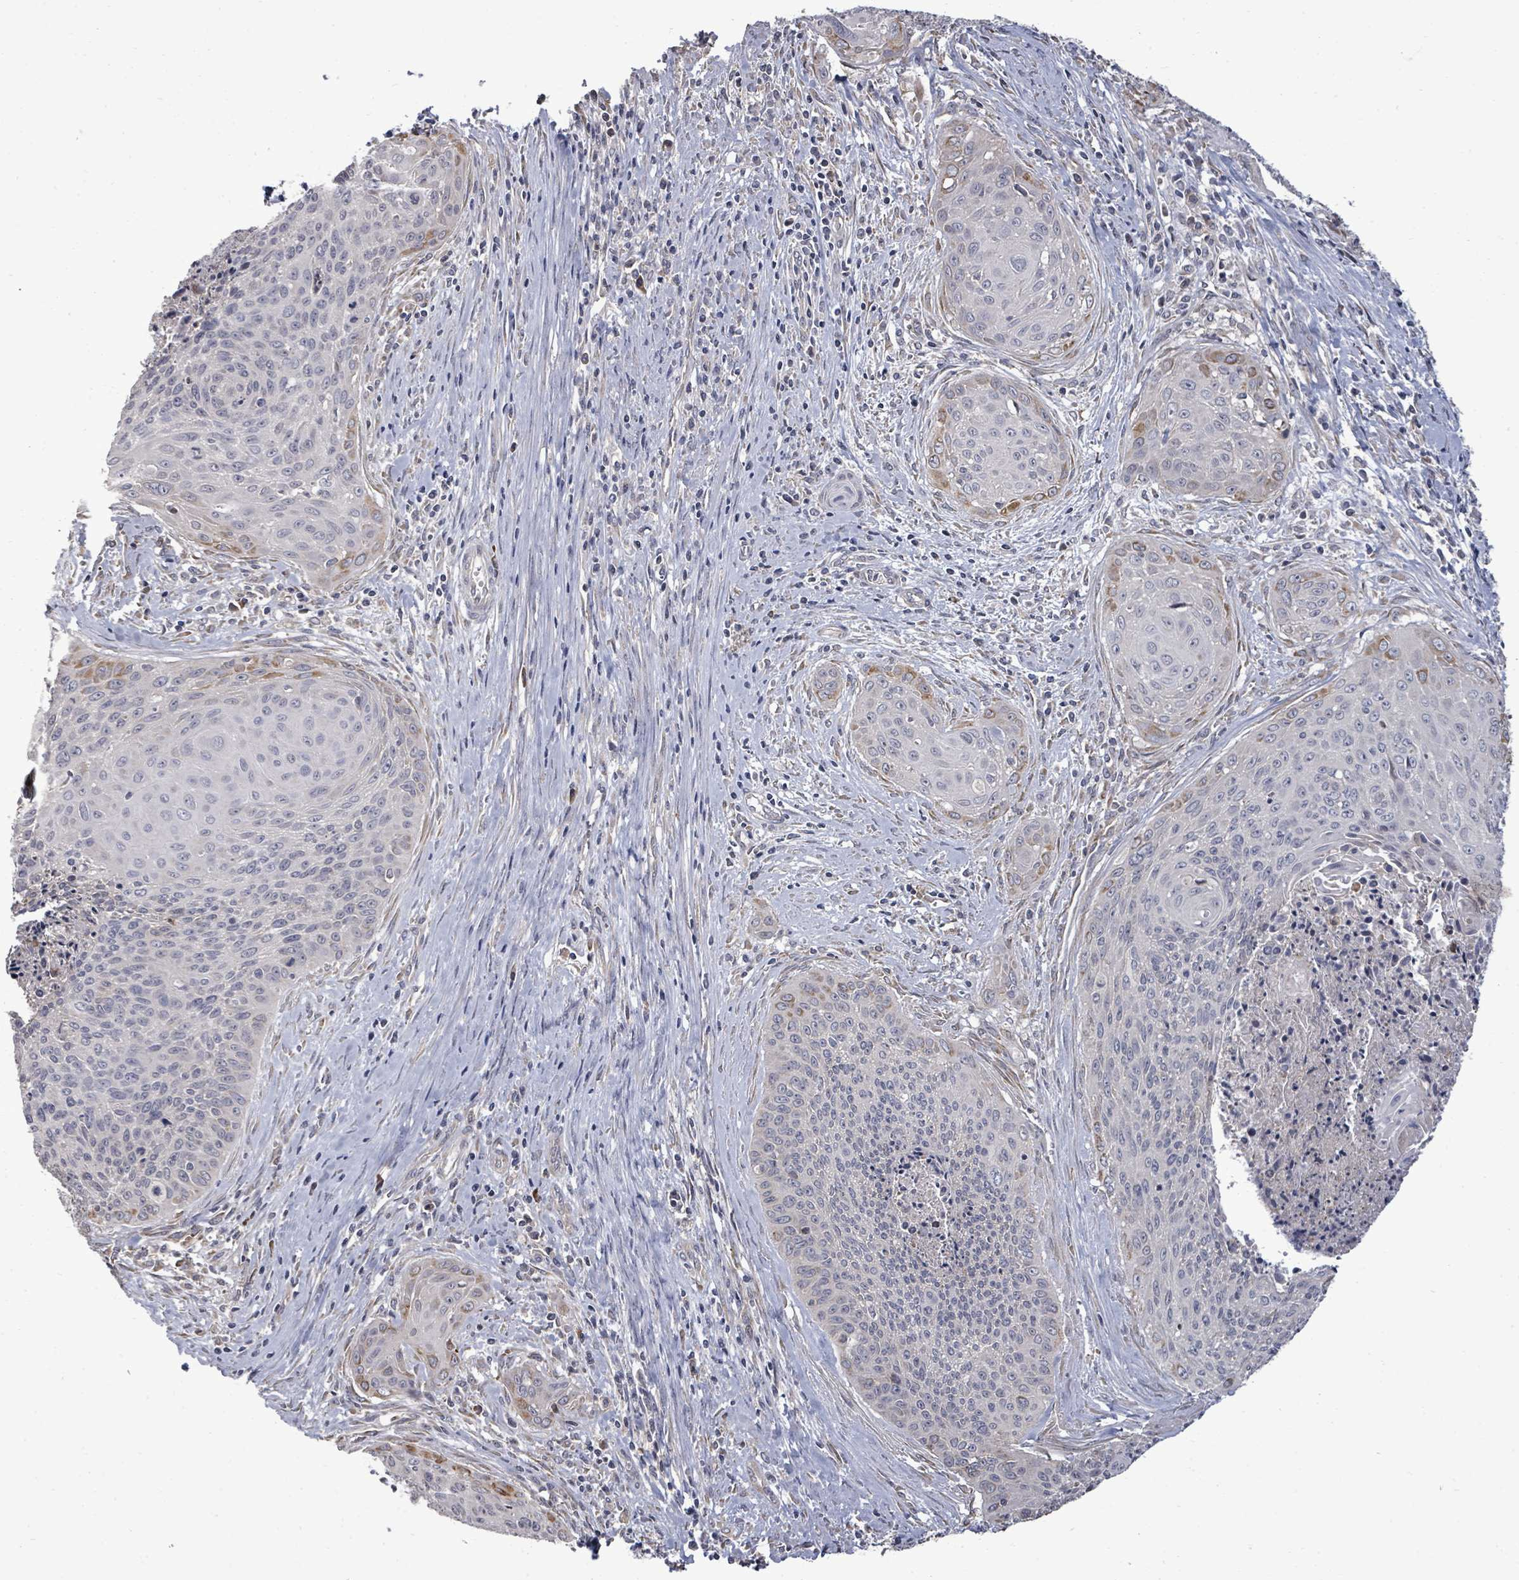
{"staining": {"intensity": "moderate", "quantity": "<25%", "location": "cytoplasmic/membranous"}, "tissue": "cervical cancer", "cell_type": "Tumor cells", "image_type": "cancer", "snomed": [{"axis": "morphology", "description": "Squamous cell carcinoma, NOS"}, {"axis": "topography", "description": "Cervix"}], "caption": "Brown immunohistochemical staining in squamous cell carcinoma (cervical) shows moderate cytoplasmic/membranous expression in approximately <25% of tumor cells.", "gene": "POMGNT2", "patient": {"sex": "female", "age": 55}}